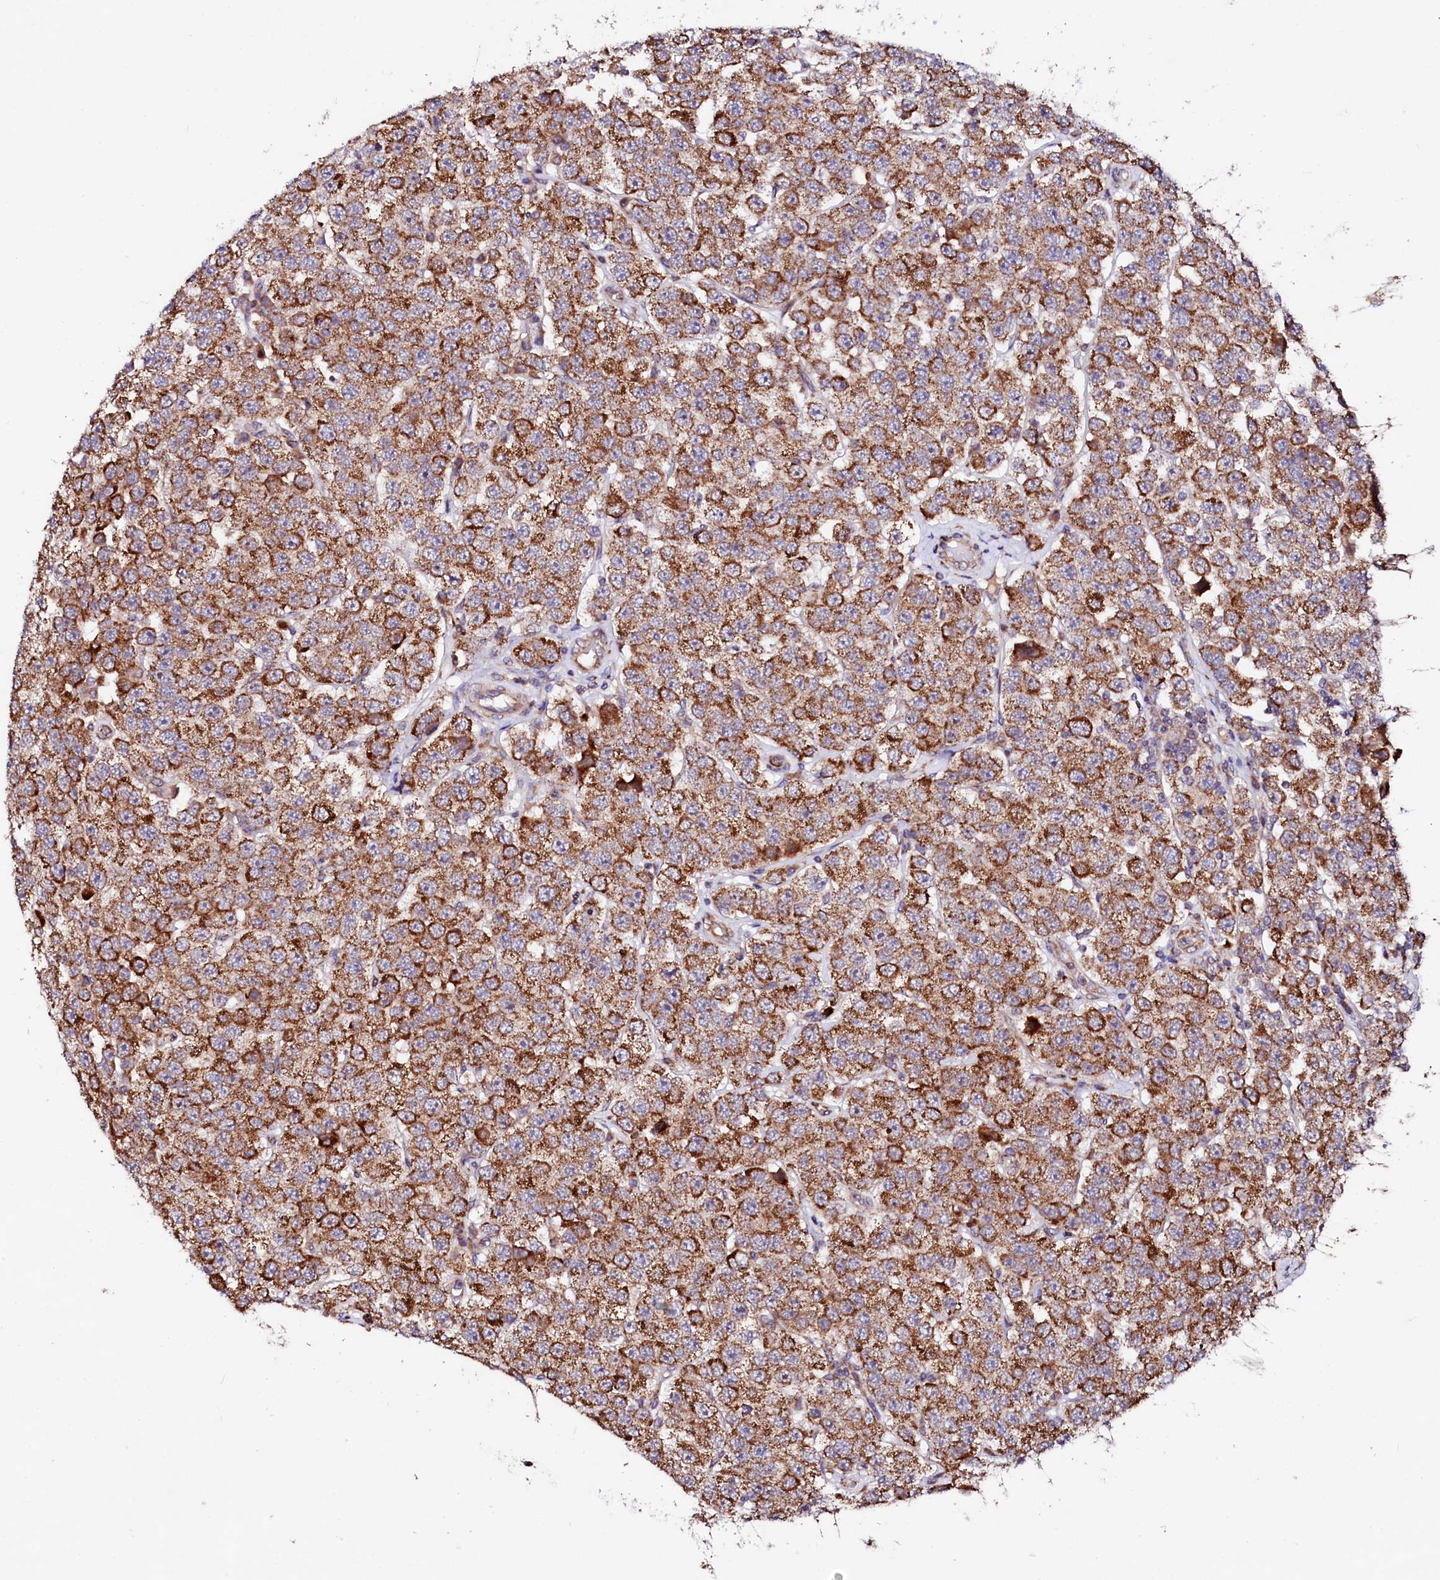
{"staining": {"intensity": "moderate", "quantity": ">75%", "location": "cytoplasmic/membranous"}, "tissue": "testis cancer", "cell_type": "Tumor cells", "image_type": "cancer", "snomed": [{"axis": "morphology", "description": "Seminoma, NOS"}, {"axis": "topography", "description": "Testis"}], "caption": "The immunohistochemical stain labels moderate cytoplasmic/membranous positivity in tumor cells of seminoma (testis) tissue. Nuclei are stained in blue.", "gene": "UBE3C", "patient": {"sex": "male", "age": 28}}